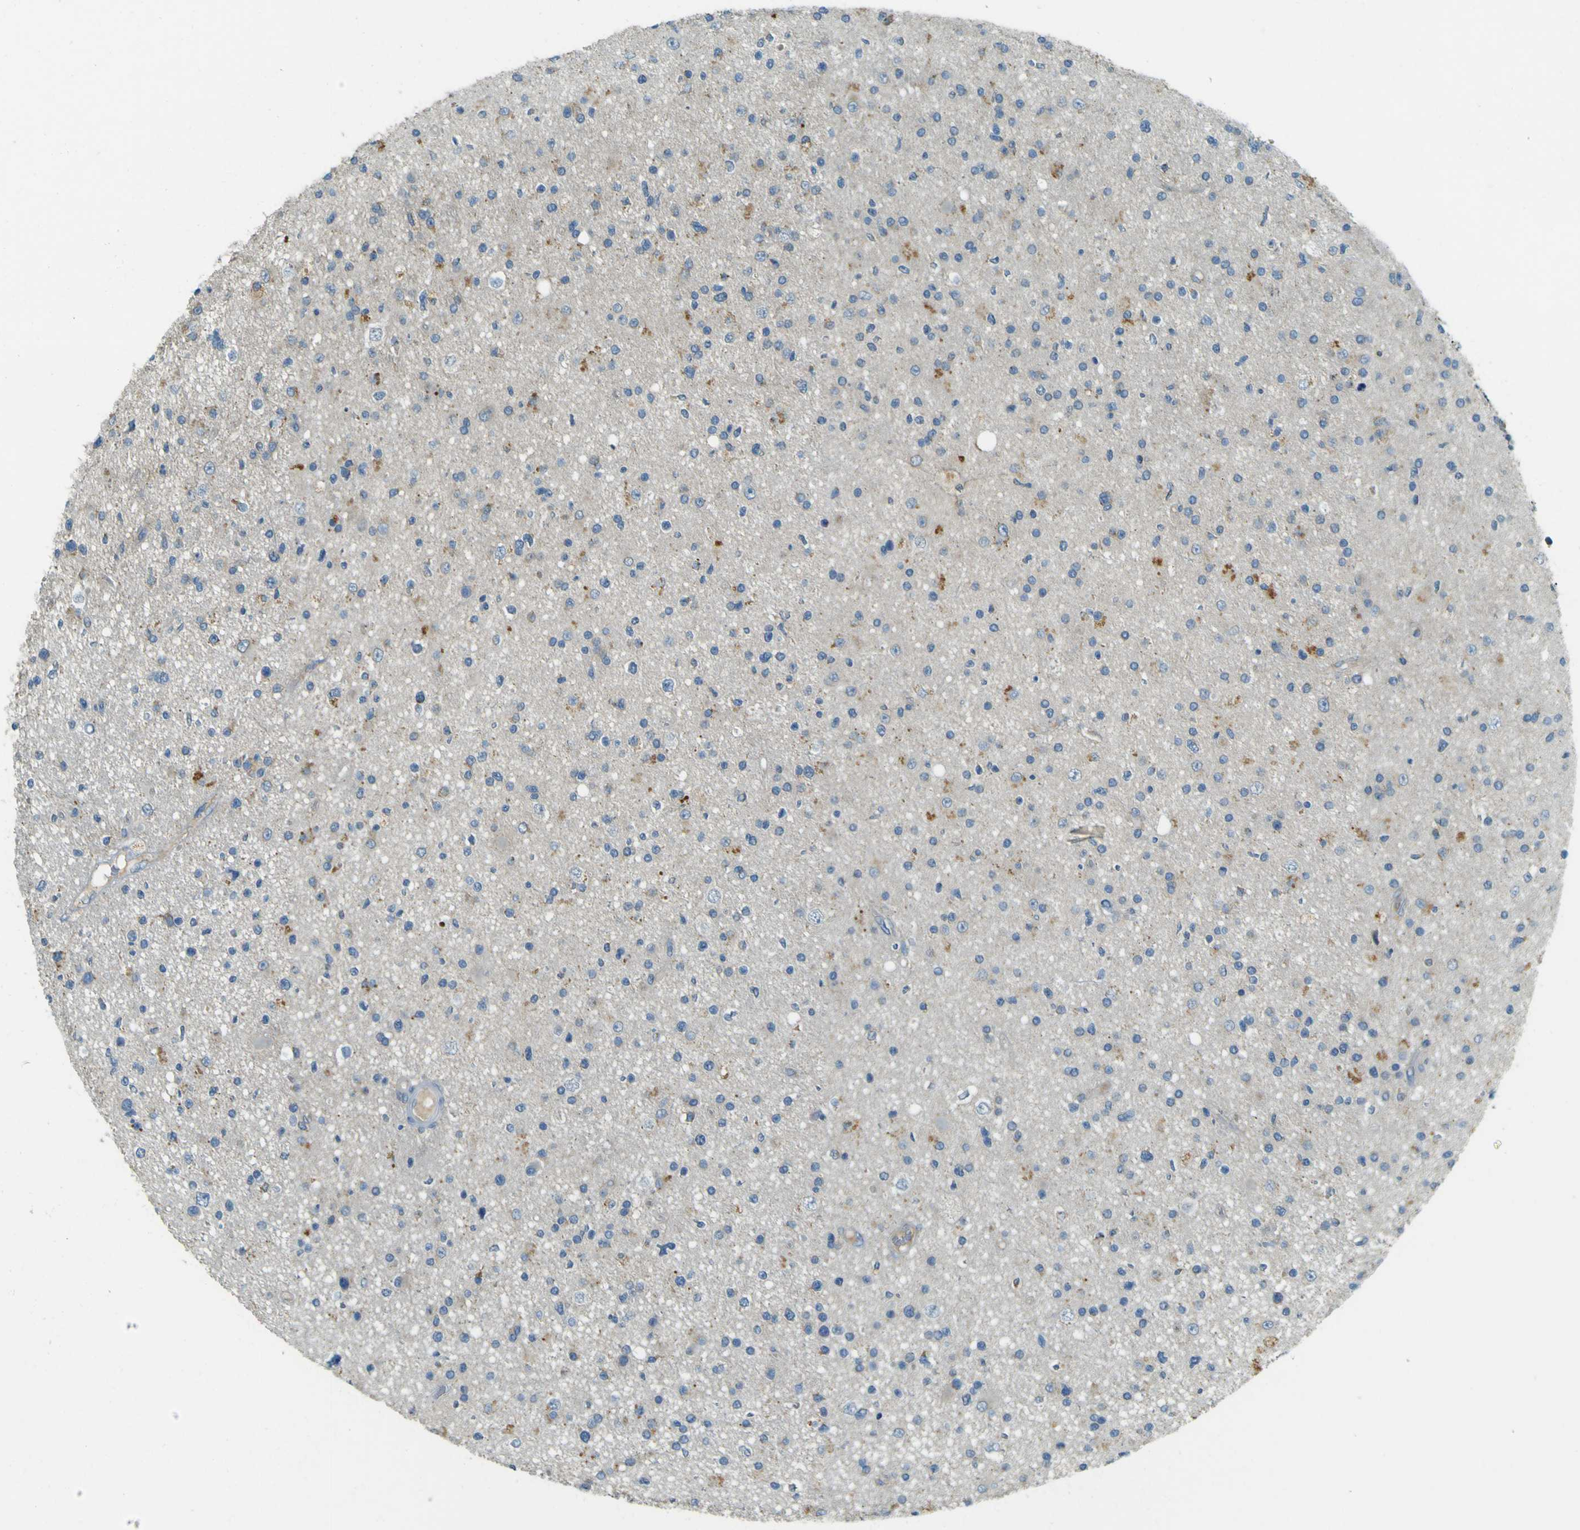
{"staining": {"intensity": "moderate", "quantity": "<25%", "location": "cytoplasmic/membranous"}, "tissue": "glioma", "cell_type": "Tumor cells", "image_type": "cancer", "snomed": [{"axis": "morphology", "description": "Glioma, malignant, High grade"}, {"axis": "topography", "description": "Brain"}], "caption": "Immunohistochemistry (IHC) micrograph of malignant high-grade glioma stained for a protein (brown), which exhibits low levels of moderate cytoplasmic/membranous staining in approximately <25% of tumor cells.", "gene": "FKTN", "patient": {"sex": "male", "age": 33}}